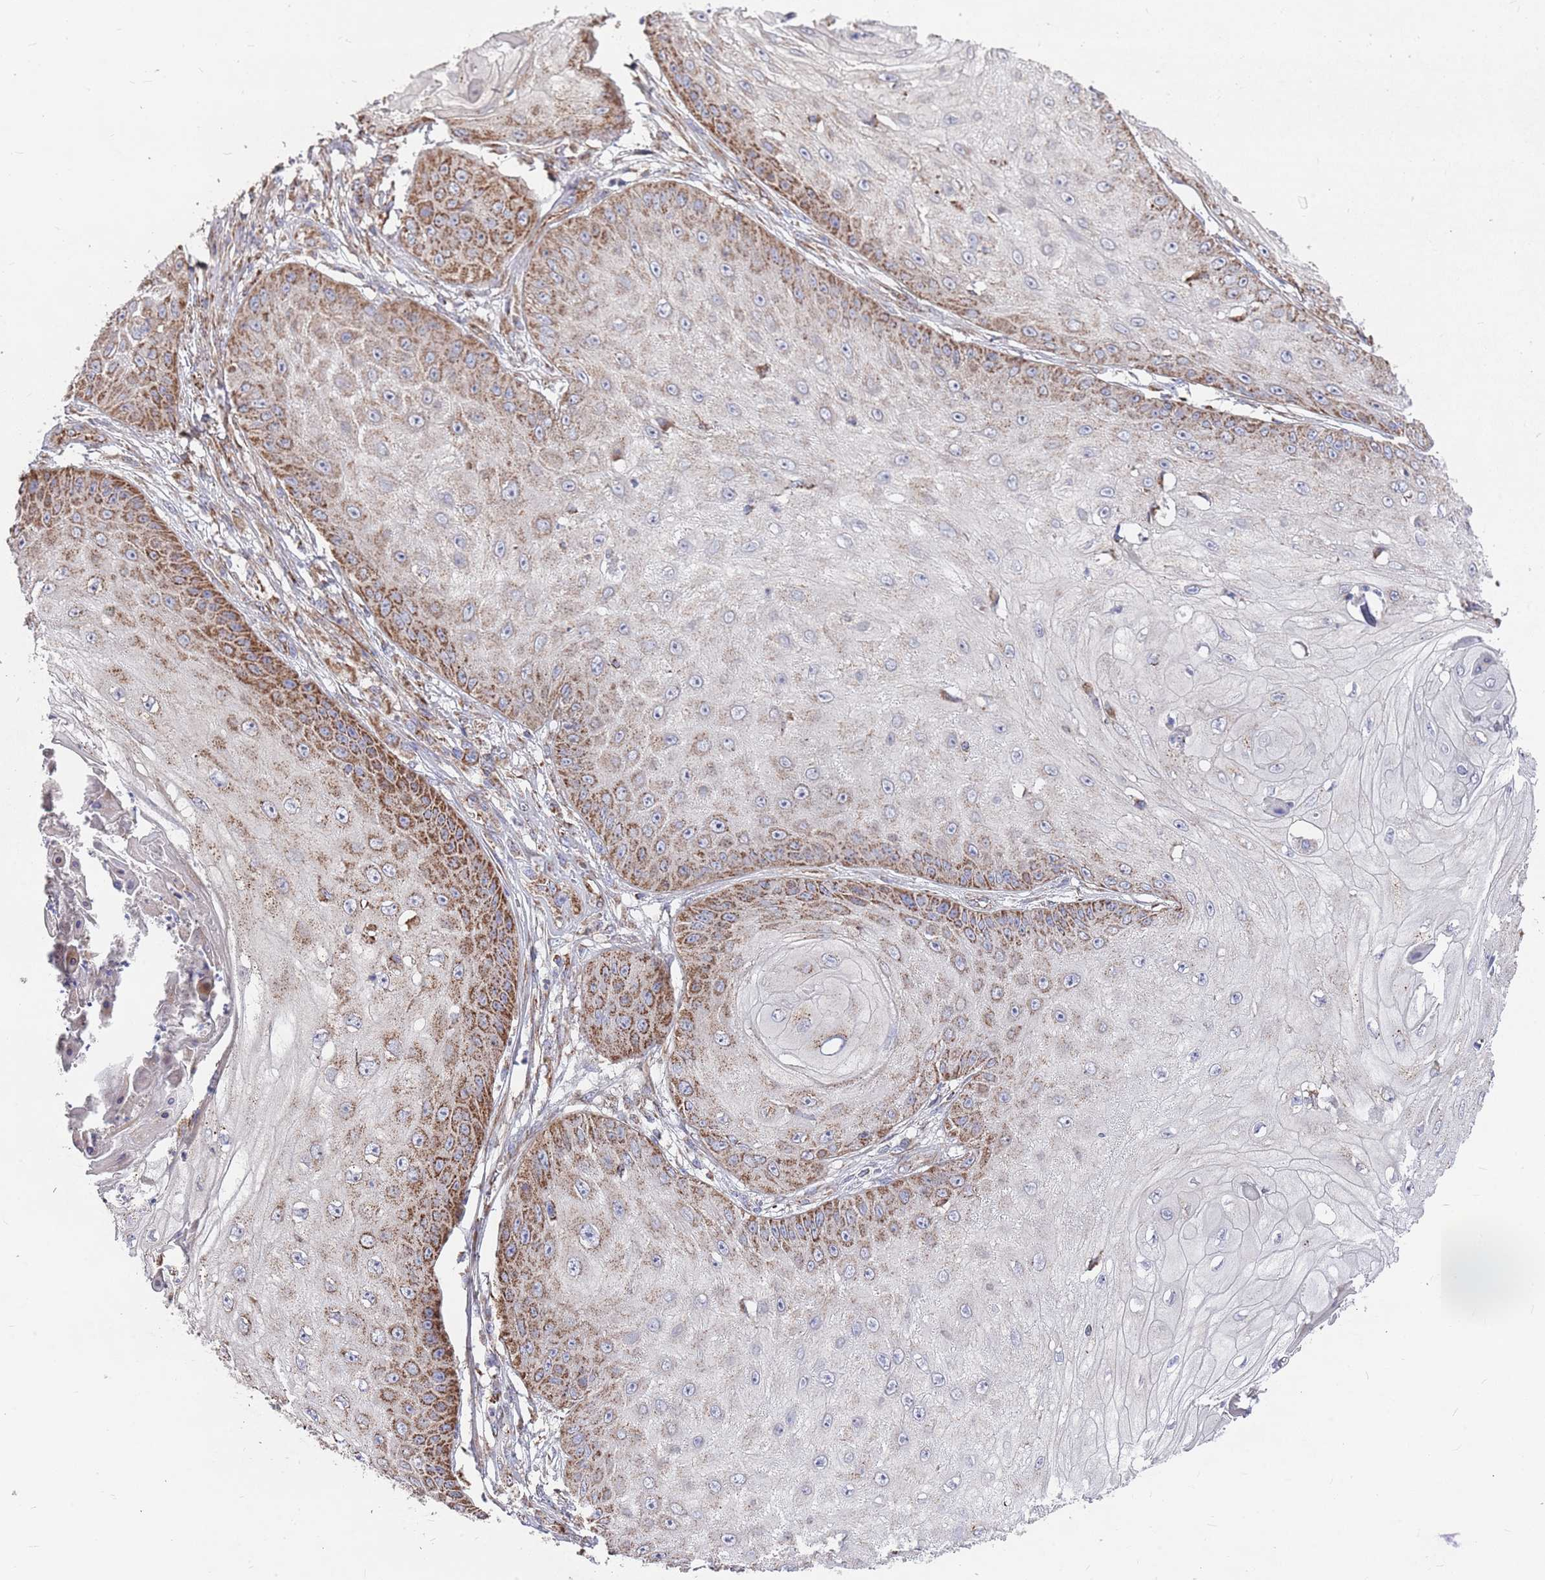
{"staining": {"intensity": "moderate", "quantity": "25%-75%", "location": "cytoplasmic/membranous"}, "tissue": "skin cancer", "cell_type": "Tumor cells", "image_type": "cancer", "snomed": [{"axis": "morphology", "description": "Squamous cell carcinoma, NOS"}, {"axis": "topography", "description": "Skin"}], "caption": "High-power microscopy captured an immunohistochemistry (IHC) micrograph of squamous cell carcinoma (skin), revealing moderate cytoplasmic/membranous positivity in about 25%-75% of tumor cells.", "gene": "WDFY3", "patient": {"sex": "male", "age": 70}}